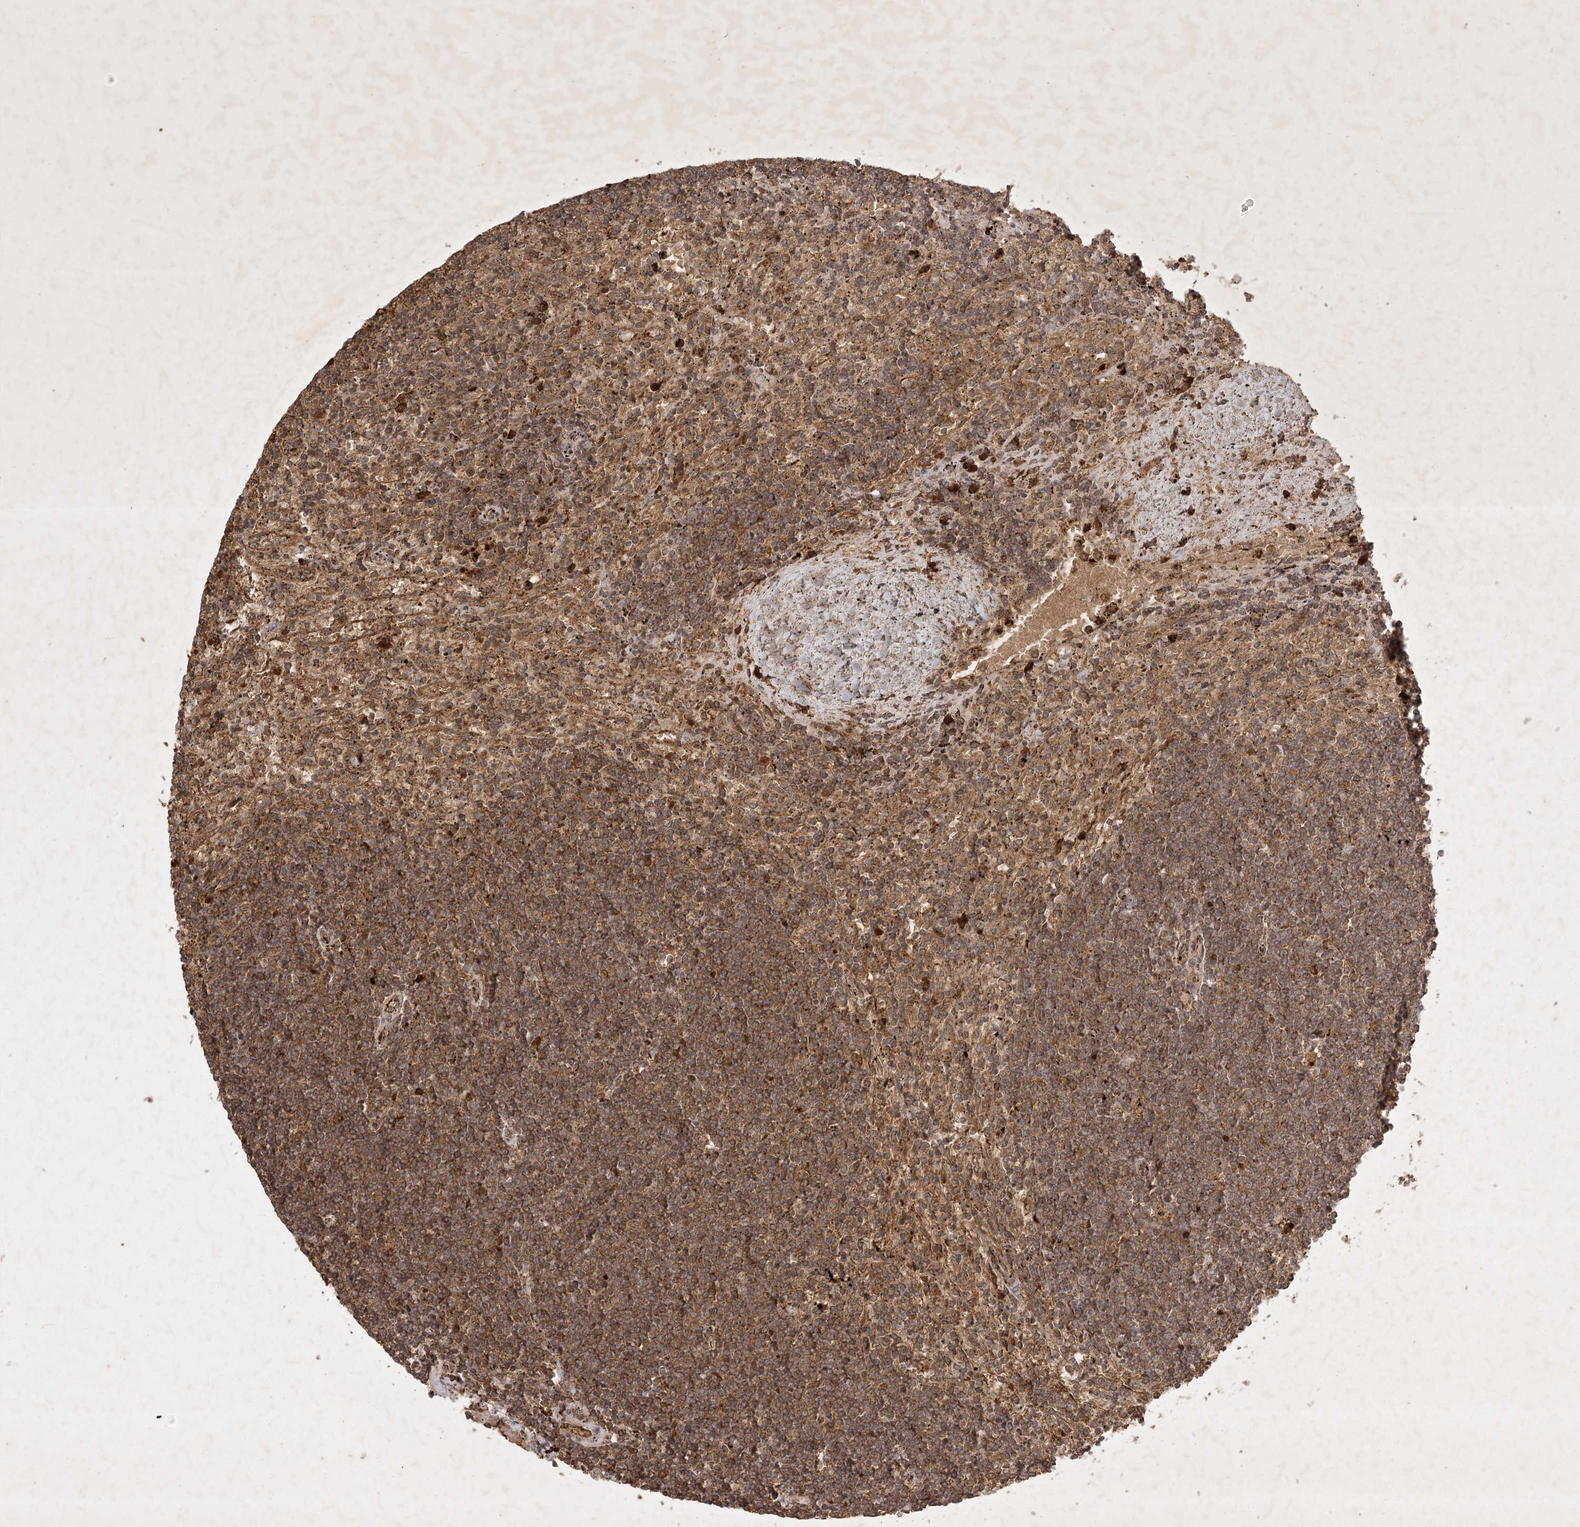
{"staining": {"intensity": "moderate", "quantity": ">75%", "location": "cytoplasmic/membranous"}, "tissue": "lymphoma", "cell_type": "Tumor cells", "image_type": "cancer", "snomed": [{"axis": "morphology", "description": "Malignant lymphoma, non-Hodgkin's type, Low grade"}, {"axis": "topography", "description": "Spleen"}], "caption": "Low-grade malignant lymphoma, non-Hodgkin's type tissue displays moderate cytoplasmic/membranous positivity in approximately >75% of tumor cells (DAB IHC with brightfield microscopy, high magnification).", "gene": "ARL13A", "patient": {"sex": "male", "age": 76}}